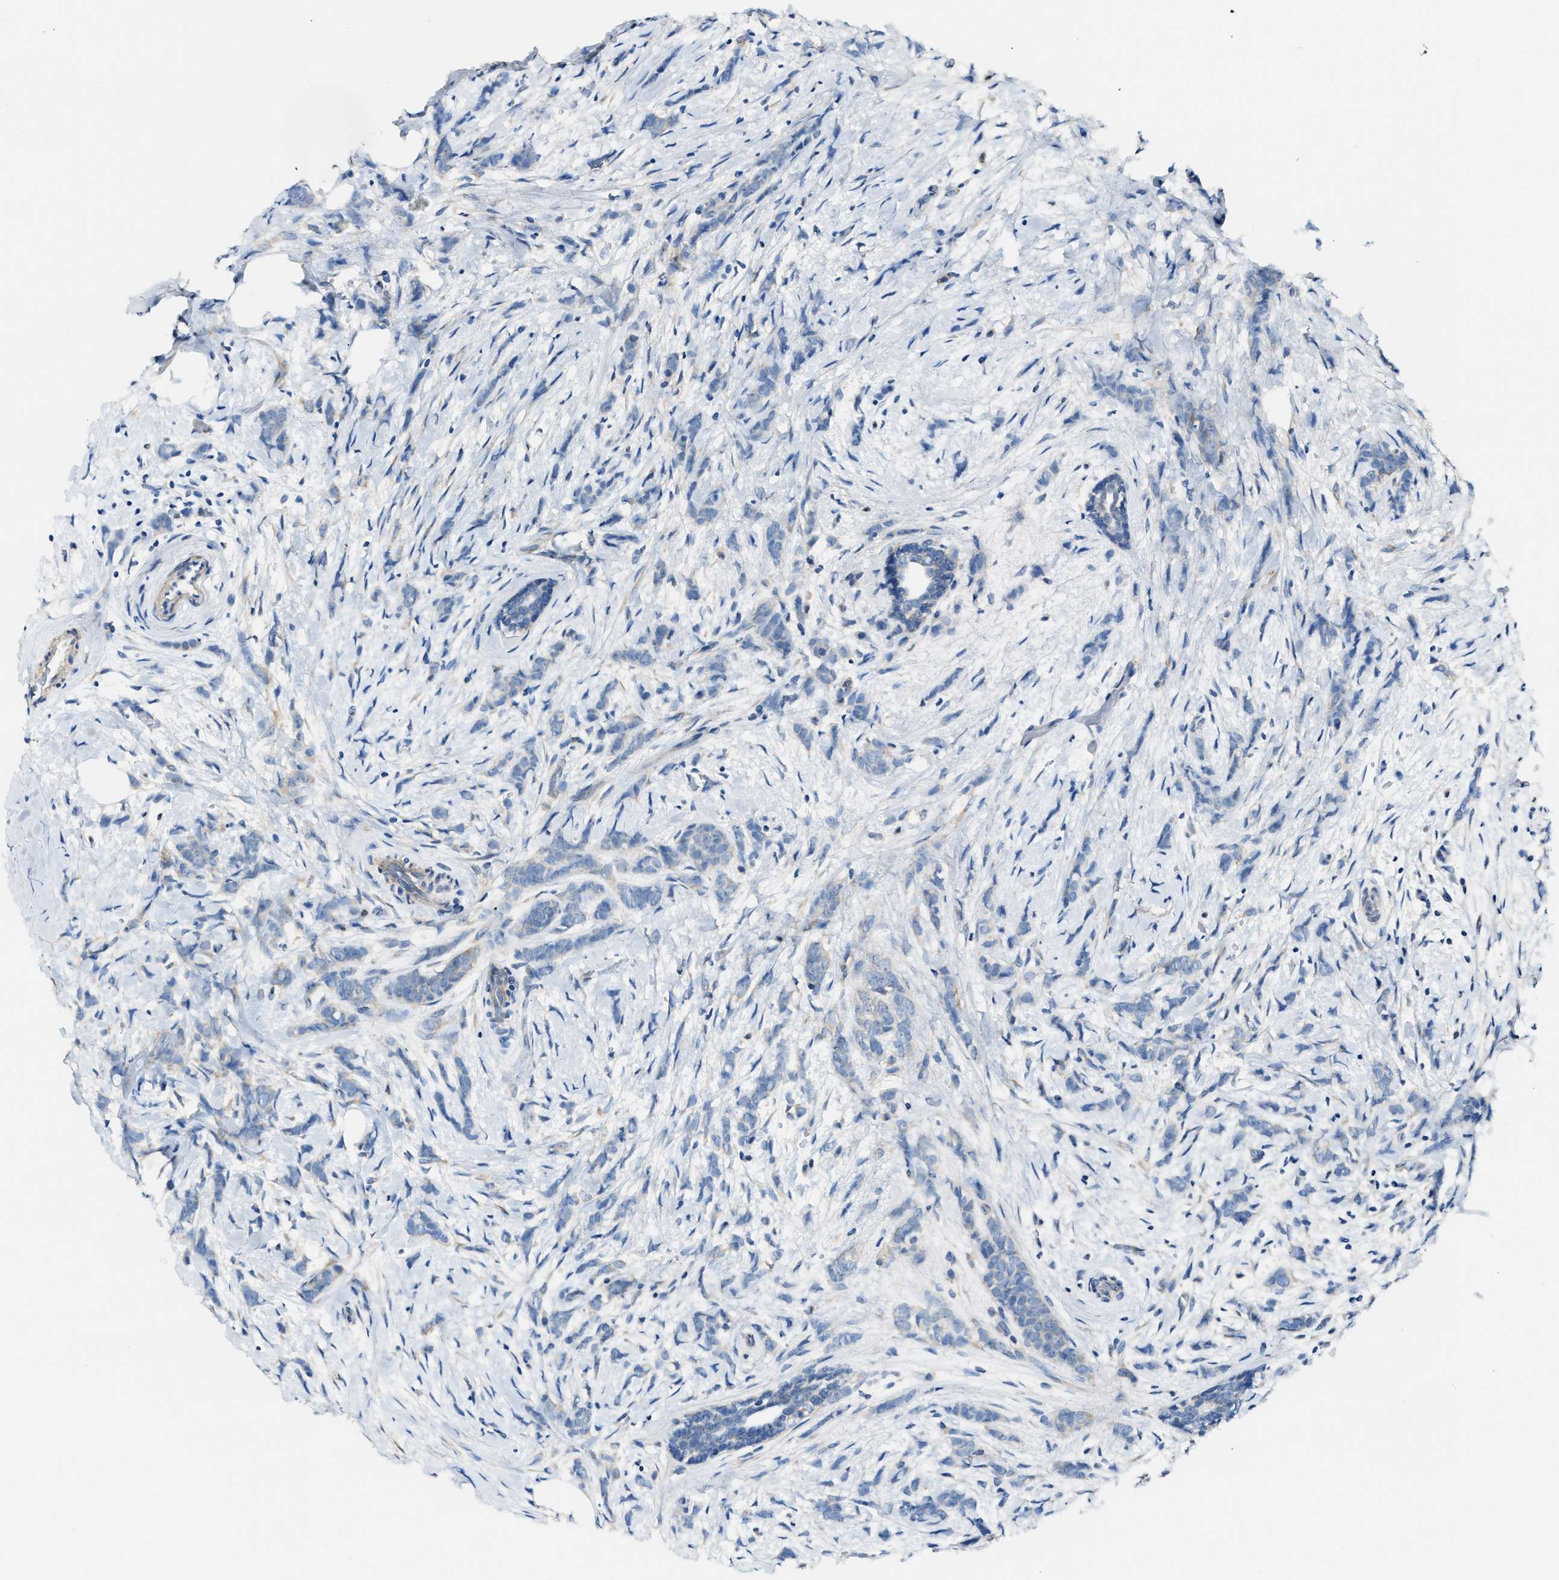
{"staining": {"intensity": "negative", "quantity": "none", "location": "none"}, "tissue": "breast cancer", "cell_type": "Tumor cells", "image_type": "cancer", "snomed": [{"axis": "morphology", "description": "Lobular carcinoma, in situ"}, {"axis": "morphology", "description": "Lobular carcinoma"}, {"axis": "topography", "description": "Breast"}], "caption": "High magnification brightfield microscopy of lobular carcinoma (breast) stained with DAB (brown) and counterstained with hematoxylin (blue): tumor cells show no significant staining.", "gene": "EIF2AK2", "patient": {"sex": "female", "age": 41}}